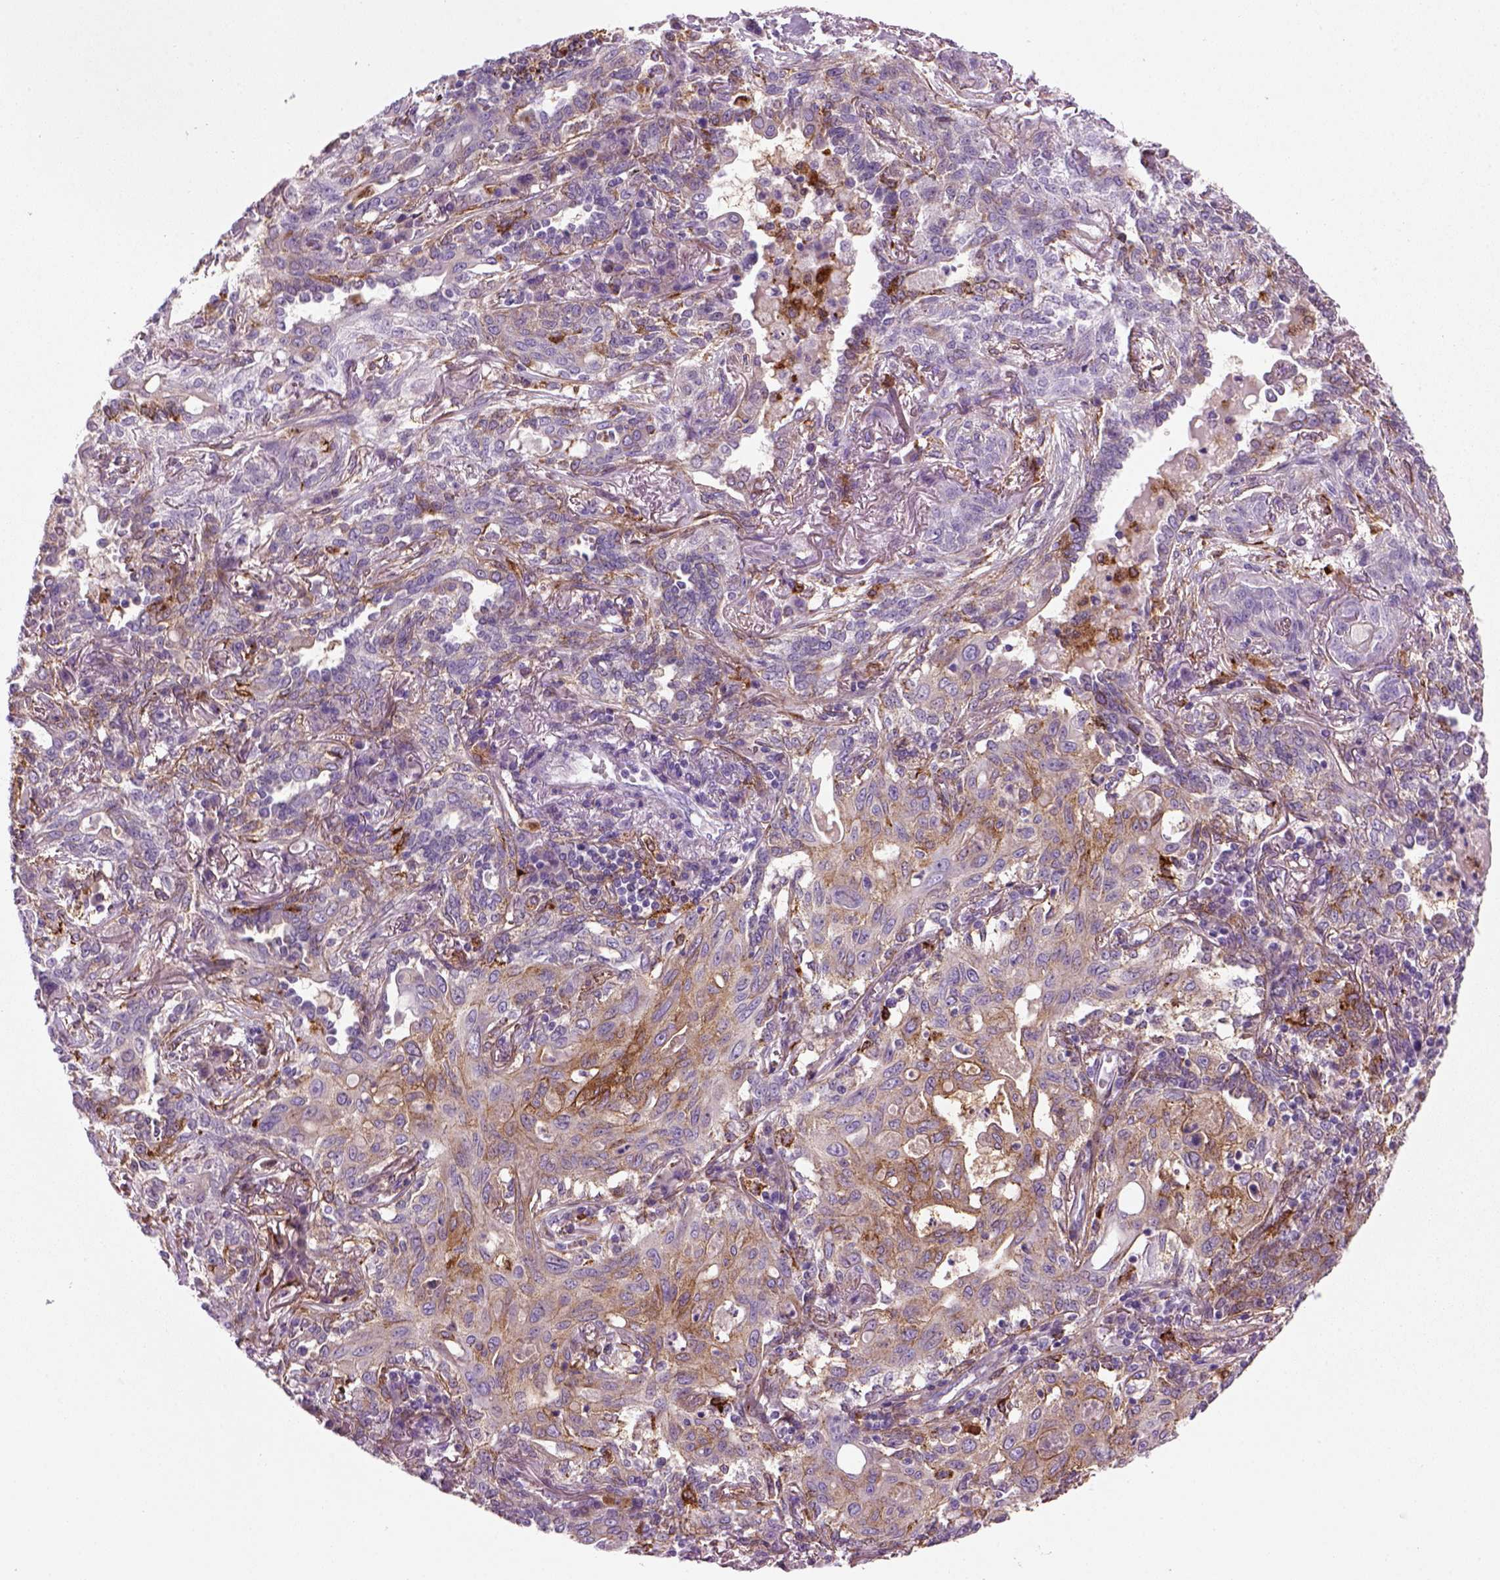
{"staining": {"intensity": "strong", "quantity": "25%-75%", "location": "cytoplasmic/membranous"}, "tissue": "lung cancer", "cell_type": "Tumor cells", "image_type": "cancer", "snomed": [{"axis": "morphology", "description": "Squamous cell carcinoma, NOS"}, {"axis": "topography", "description": "Lung"}], "caption": "Squamous cell carcinoma (lung) tissue shows strong cytoplasmic/membranous staining in about 25%-75% of tumor cells, visualized by immunohistochemistry.", "gene": "MARCKS", "patient": {"sex": "female", "age": 70}}